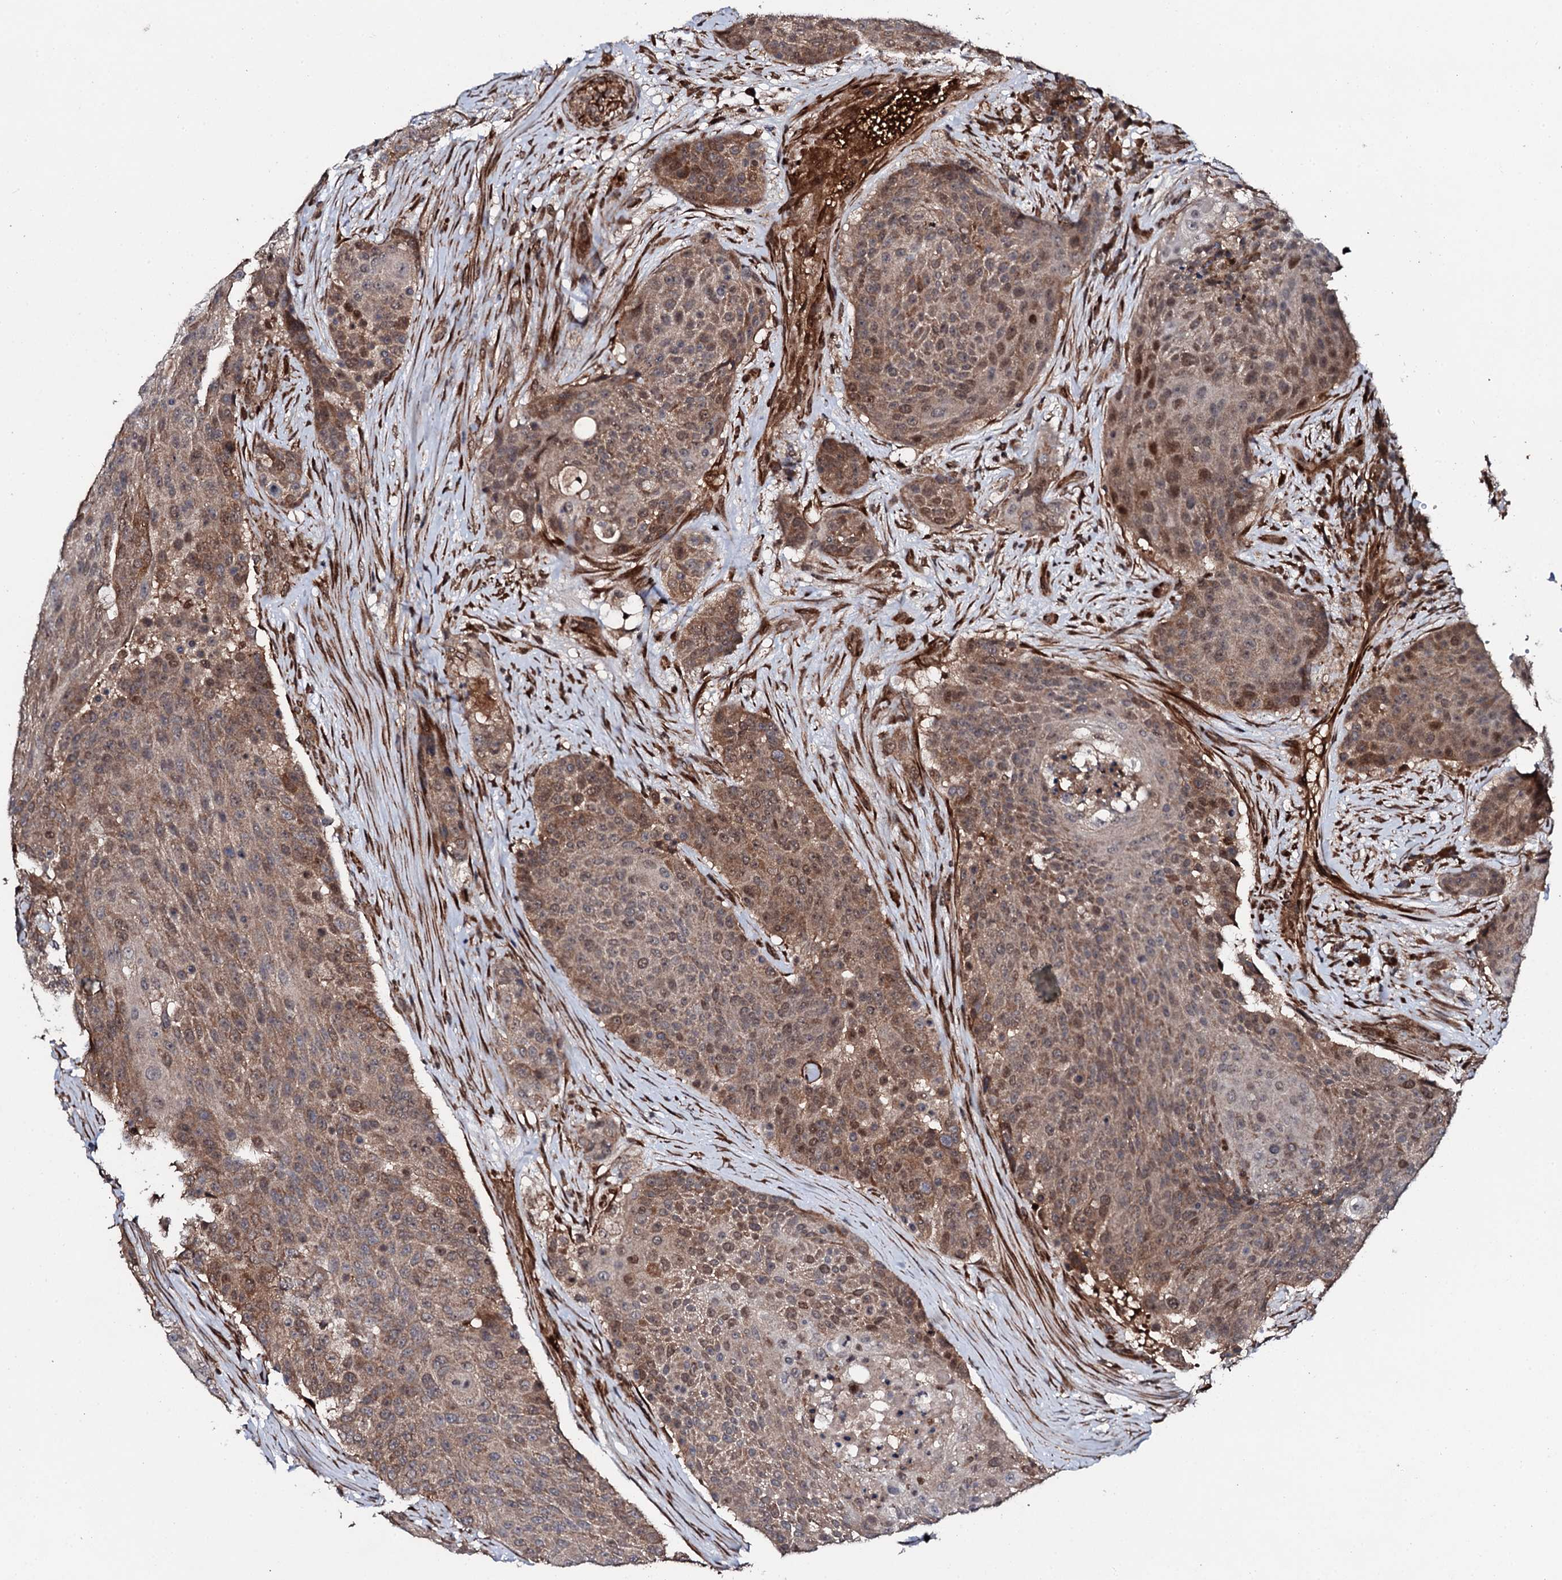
{"staining": {"intensity": "moderate", "quantity": ">75%", "location": "cytoplasmic/membranous,nuclear"}, "tissue": "urothelial cancer", "cell_type": "Tumor cells", "image_type": "cancer", "snomed": [{"axis": "morphology", "description": "Urothelial carcinoma, High grade"}, {"axis": "topography", "description": "Urinary bladder"}], "caption": "High-grade urothelial carcinoma stained with DAB immunohistochemistry exhibits medium levels of moderate cytoplasmic/membranous and nuclear positivity in approximately >75% of tumor cells.", "gene": "FAM111A", "patient": {"sex": "female", "age": 63}}